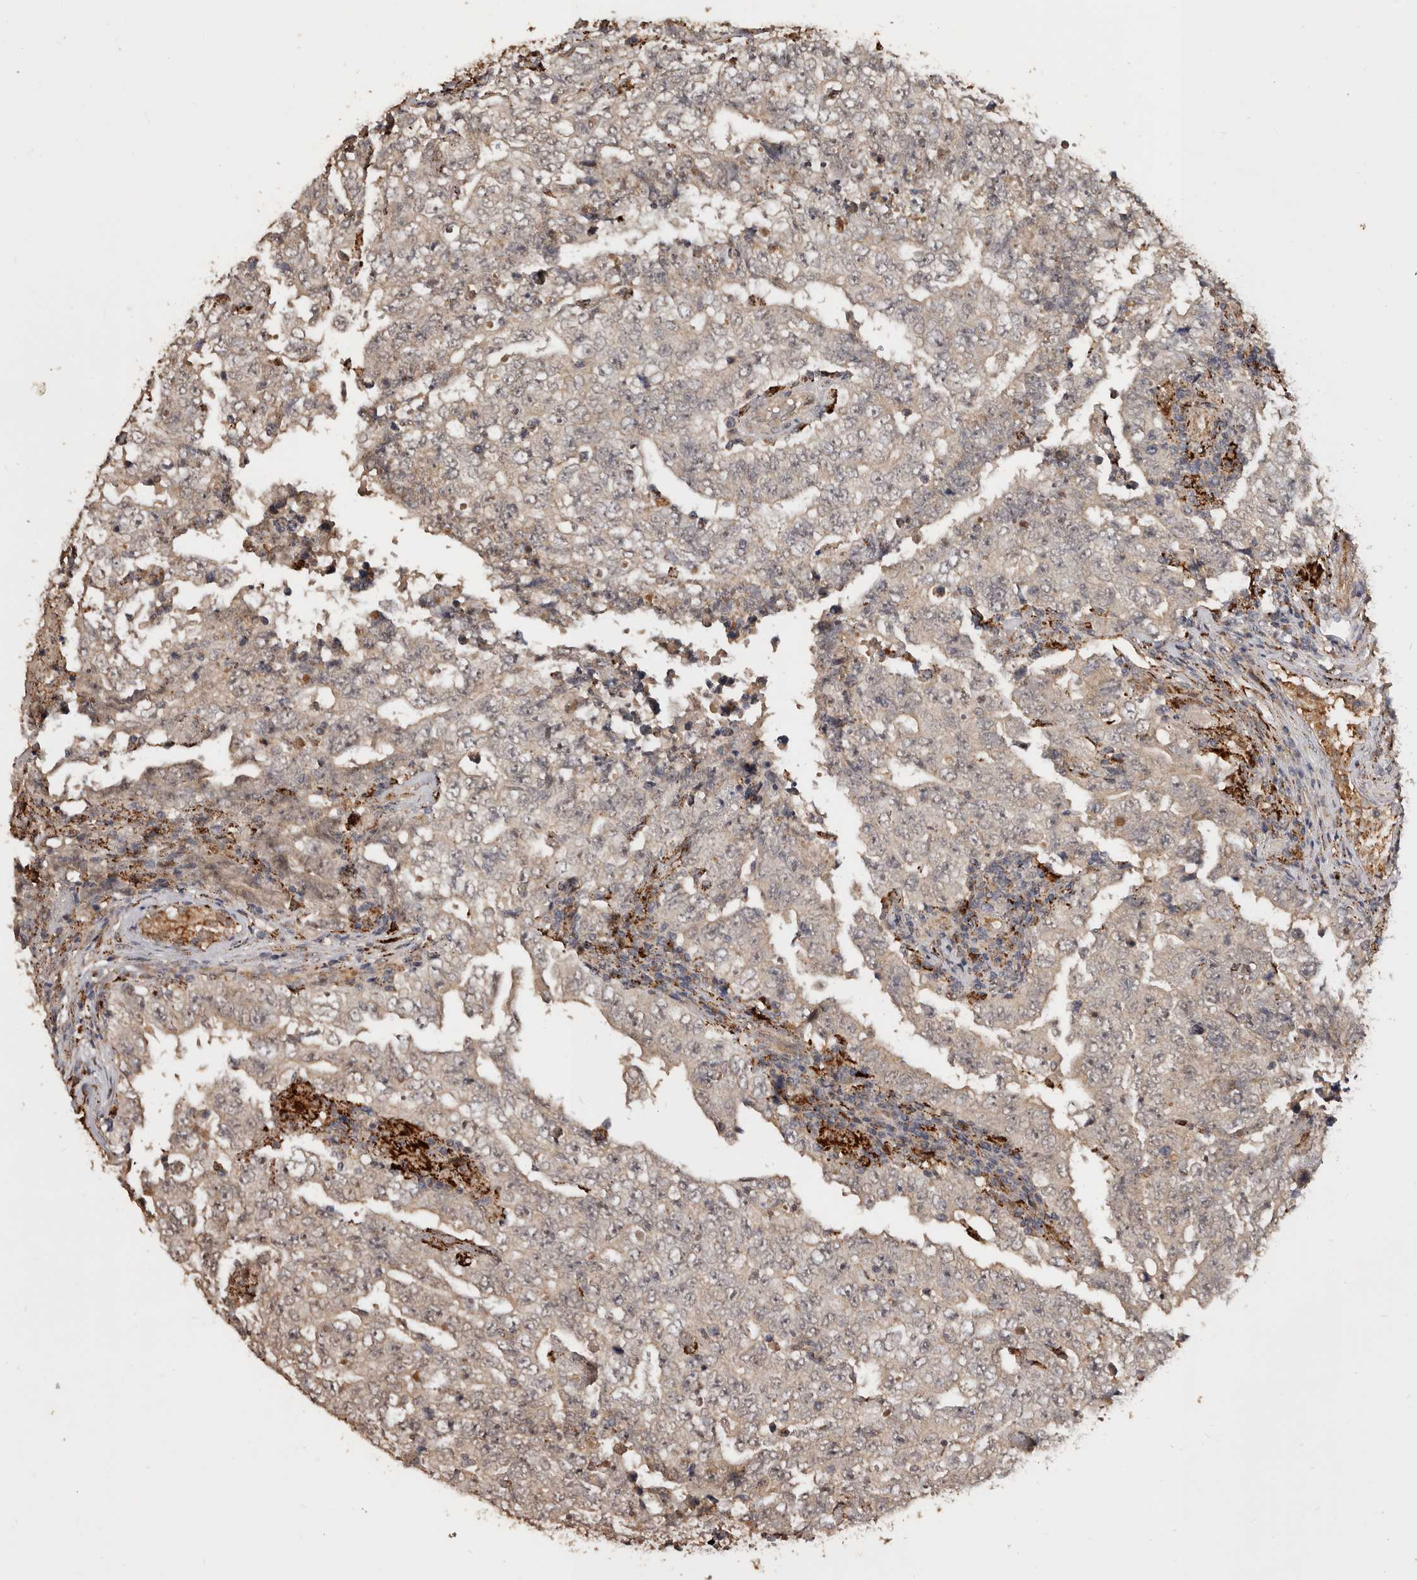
{"staining": {"intensity": "weak", "quantity": "25%-75%", "location": "cytoplasmic/membranous"}, "tissue": "testis cancer", "cell_type": "Tumor cells", "image_type": "cancer", "snomed": [{"axis": "morphology", "description": "Carcinoma, Embryonal, NOS"}, {"axis": "topography", "description": "Testis"}], "caption": "High-power microscopy captured an immunohistochemistry (IHC) micrograph of testis embryonal carcinoma, revealing weak cytoplasmic/membranous expression in approximately 25%-75% of tumor cells.", "gene": "AKAP7", "patient": {"sex": "male", "age": 26}}